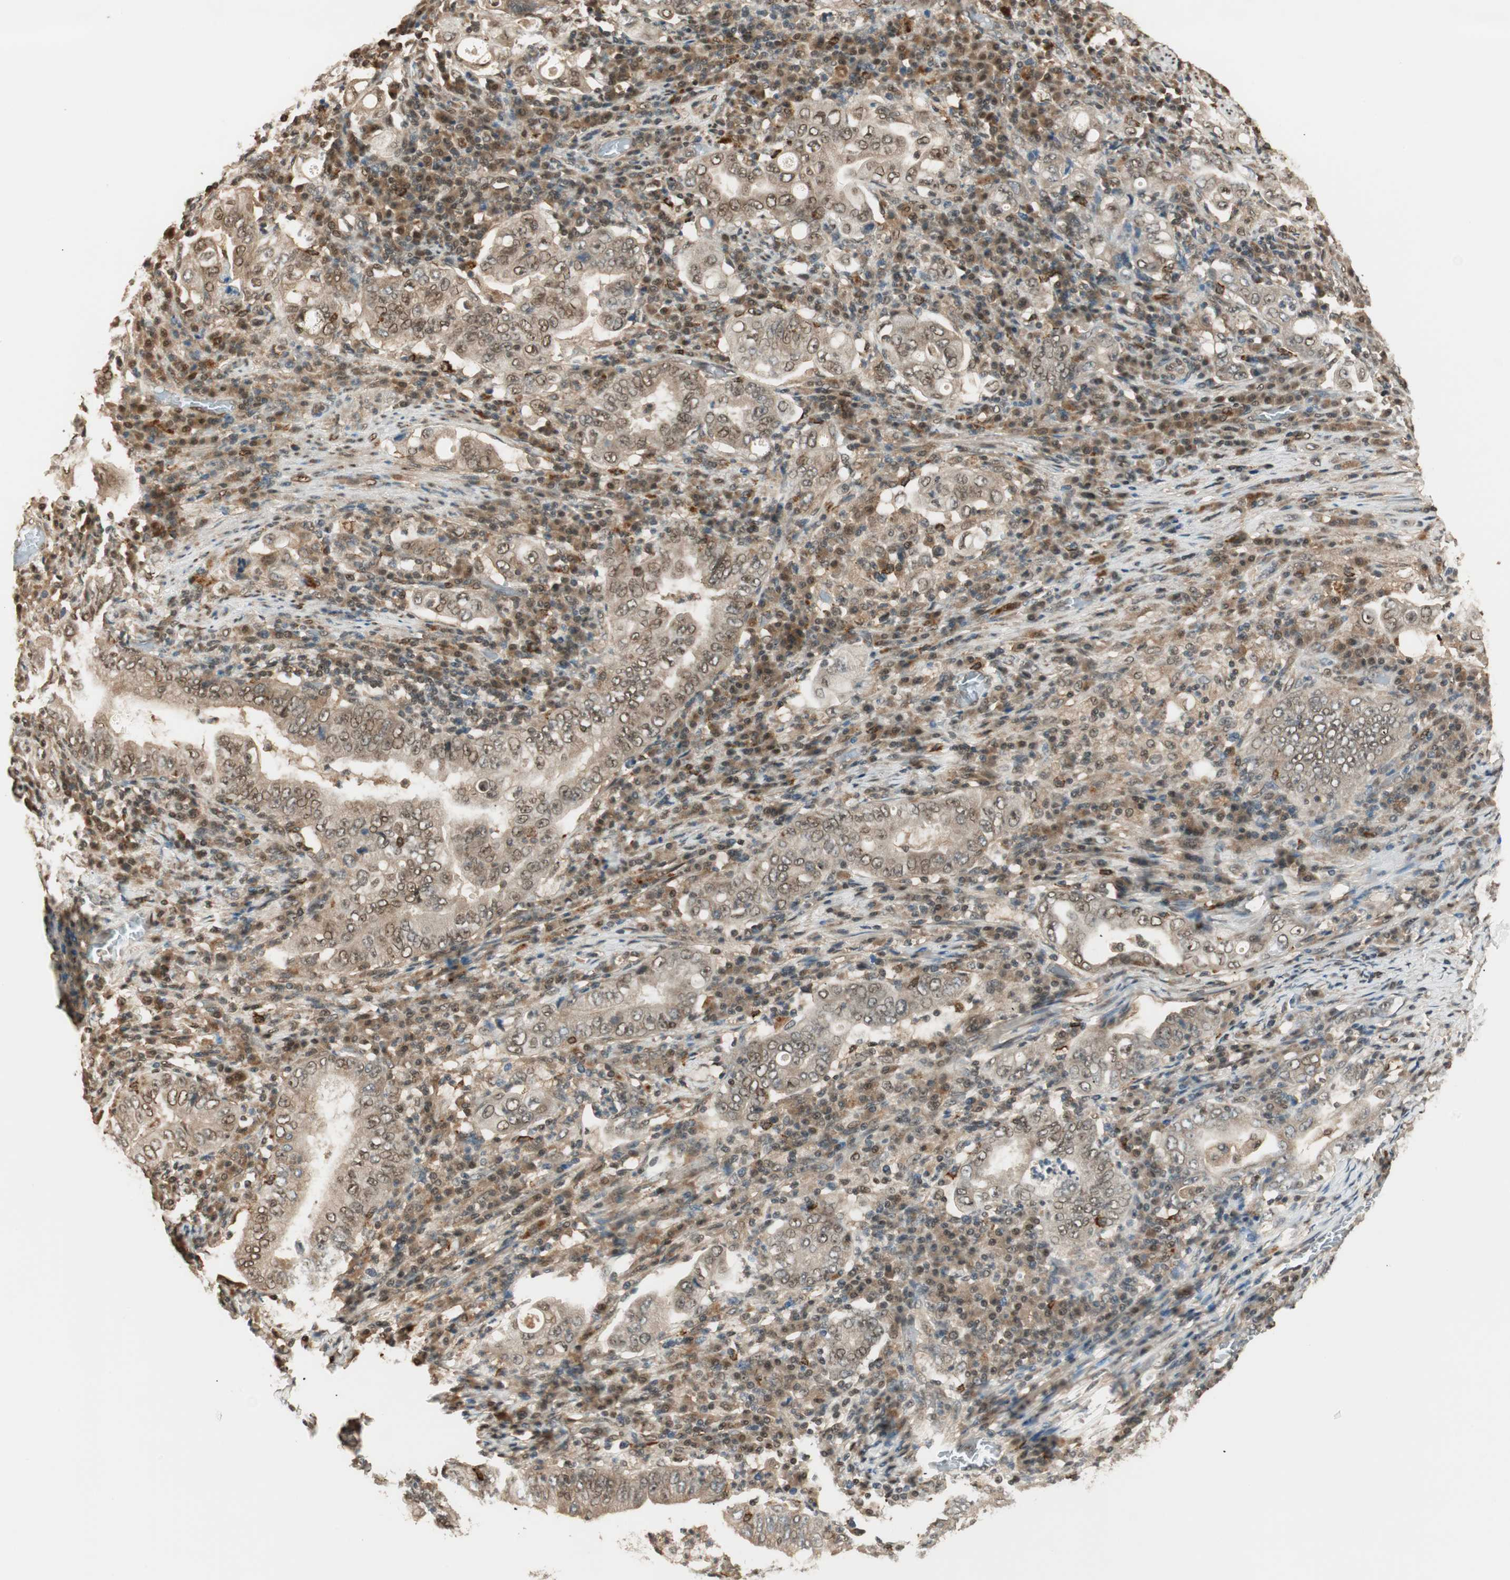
{"staining": {"intensity": "moderate", "quantity": ">75%", "location": "cytoplasmic/membranous,nuclear"}, "tissue": "stomach cancer", "cell_type": "Tumor cells", "image_type": "cancer", "snomed": [{"axis": "morphology", "description": "Normal tissue, NOS"}, {"axis": "morphology", "description": "Adenocarcinoma, NOS"}, {"axis": "topography", "description": "Esophagus"}, {"axis": "topography", "description": "Stomach, upper"}, {"axis": "topography", "description": "Peripheral nerve tissue"}], "caption": "Moderate cytoplasmic/membranous and nuclear expression for a protein is appreciated in about >75% of tumor cells of stomach cancer (adenocarcinoma) using immunohistochemistry (IHC).", "gene": "ZNF443", "patient": {"sex": "male", "age": 62}}